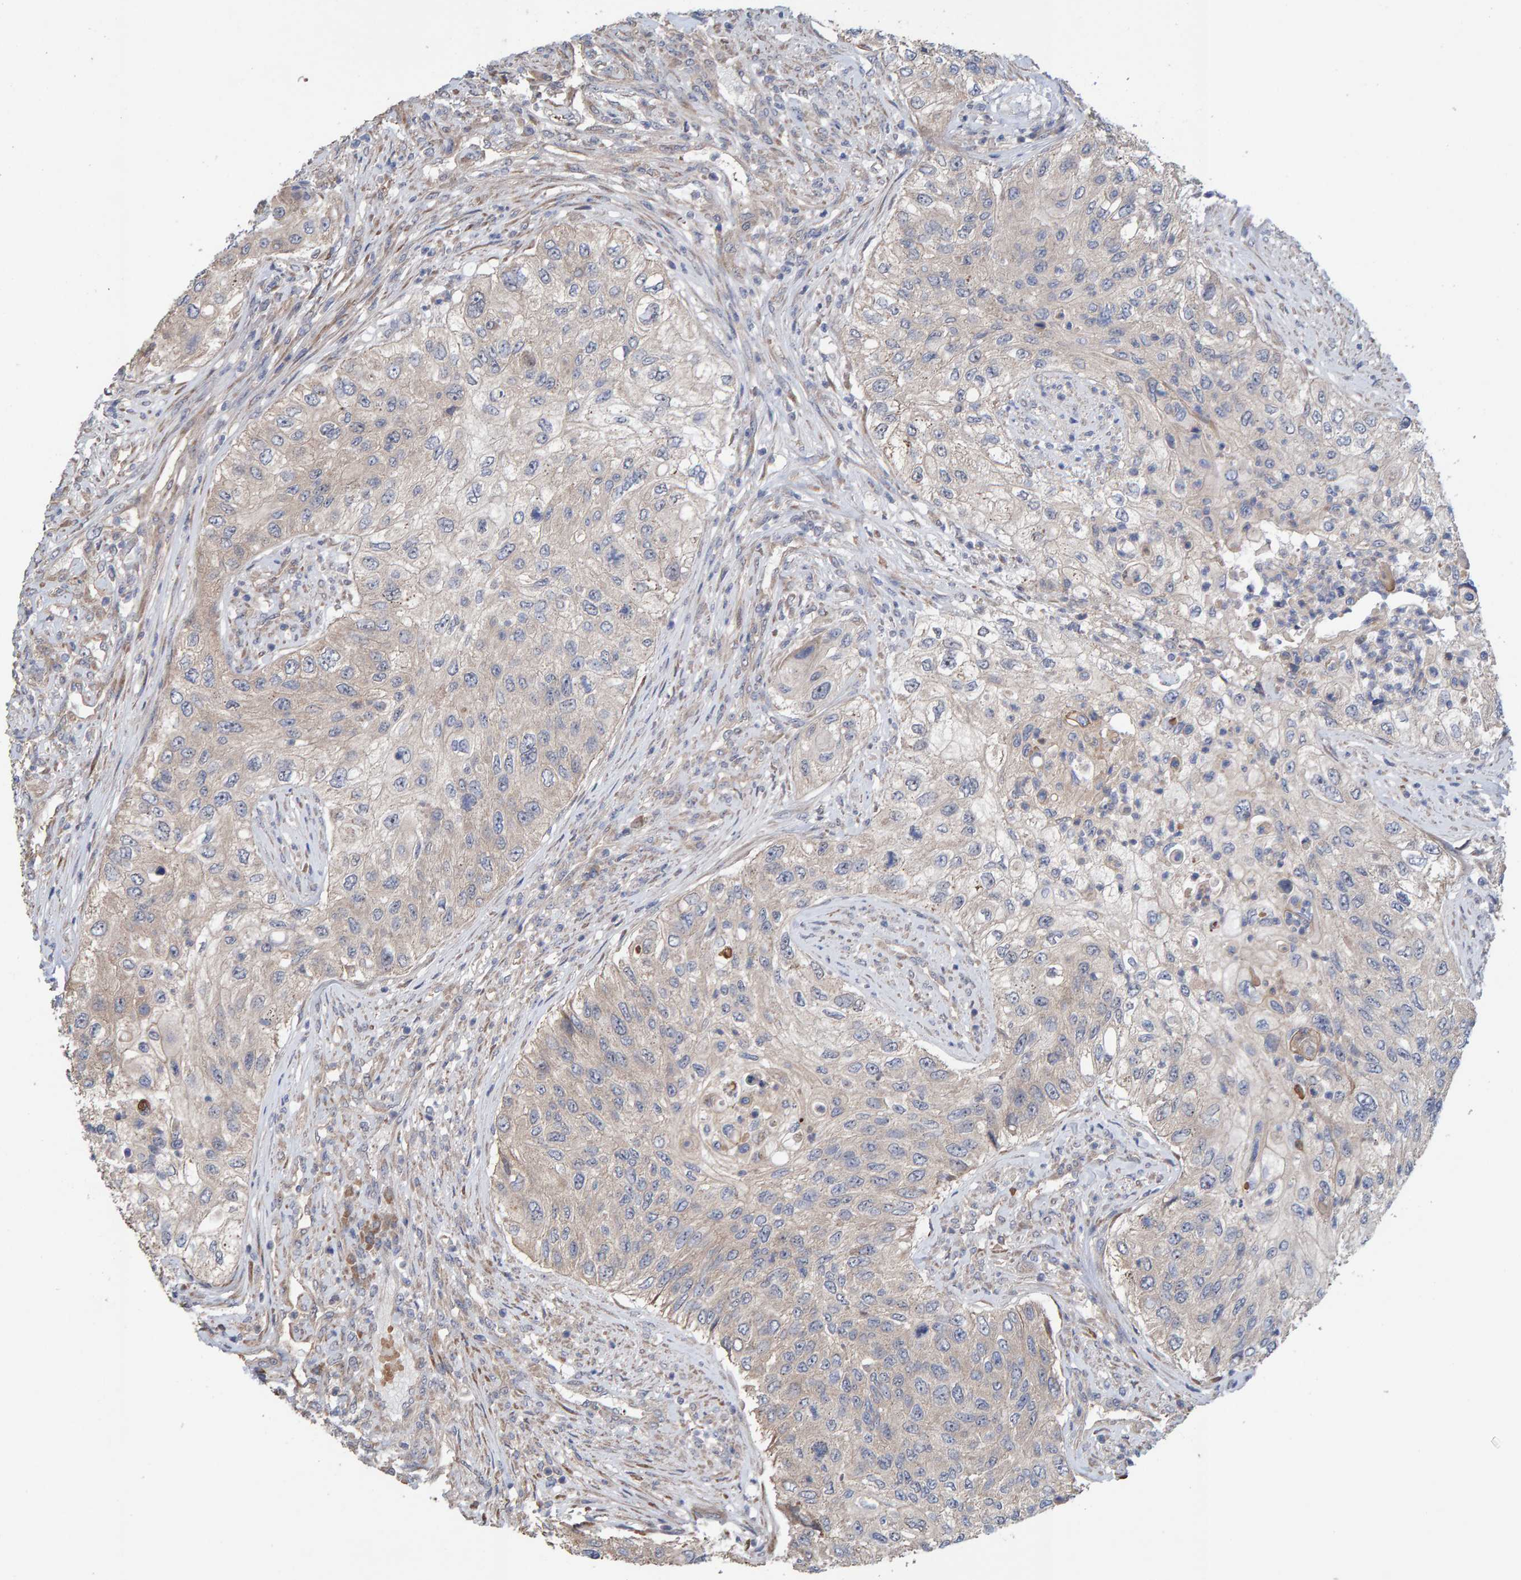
{"staining": {"intensity": "negative", "quantity": "none", "location": "none"}, "tissue": "urothelial cancer", "cell_type": "Tumor cells", "image_type": "cancer", "snomed": [{"axis": "morphology", "description": "Urothelial carcinoma, High grade"}, {"axis": "topography", "description": "Urinary bladder"}], "caption": "Immunohistochemical staining of urothelial cancer reveals no significant positivity in tumor cells.", "gene": "LRSAM1", "patient": {"sex": "female", "age": 60}}